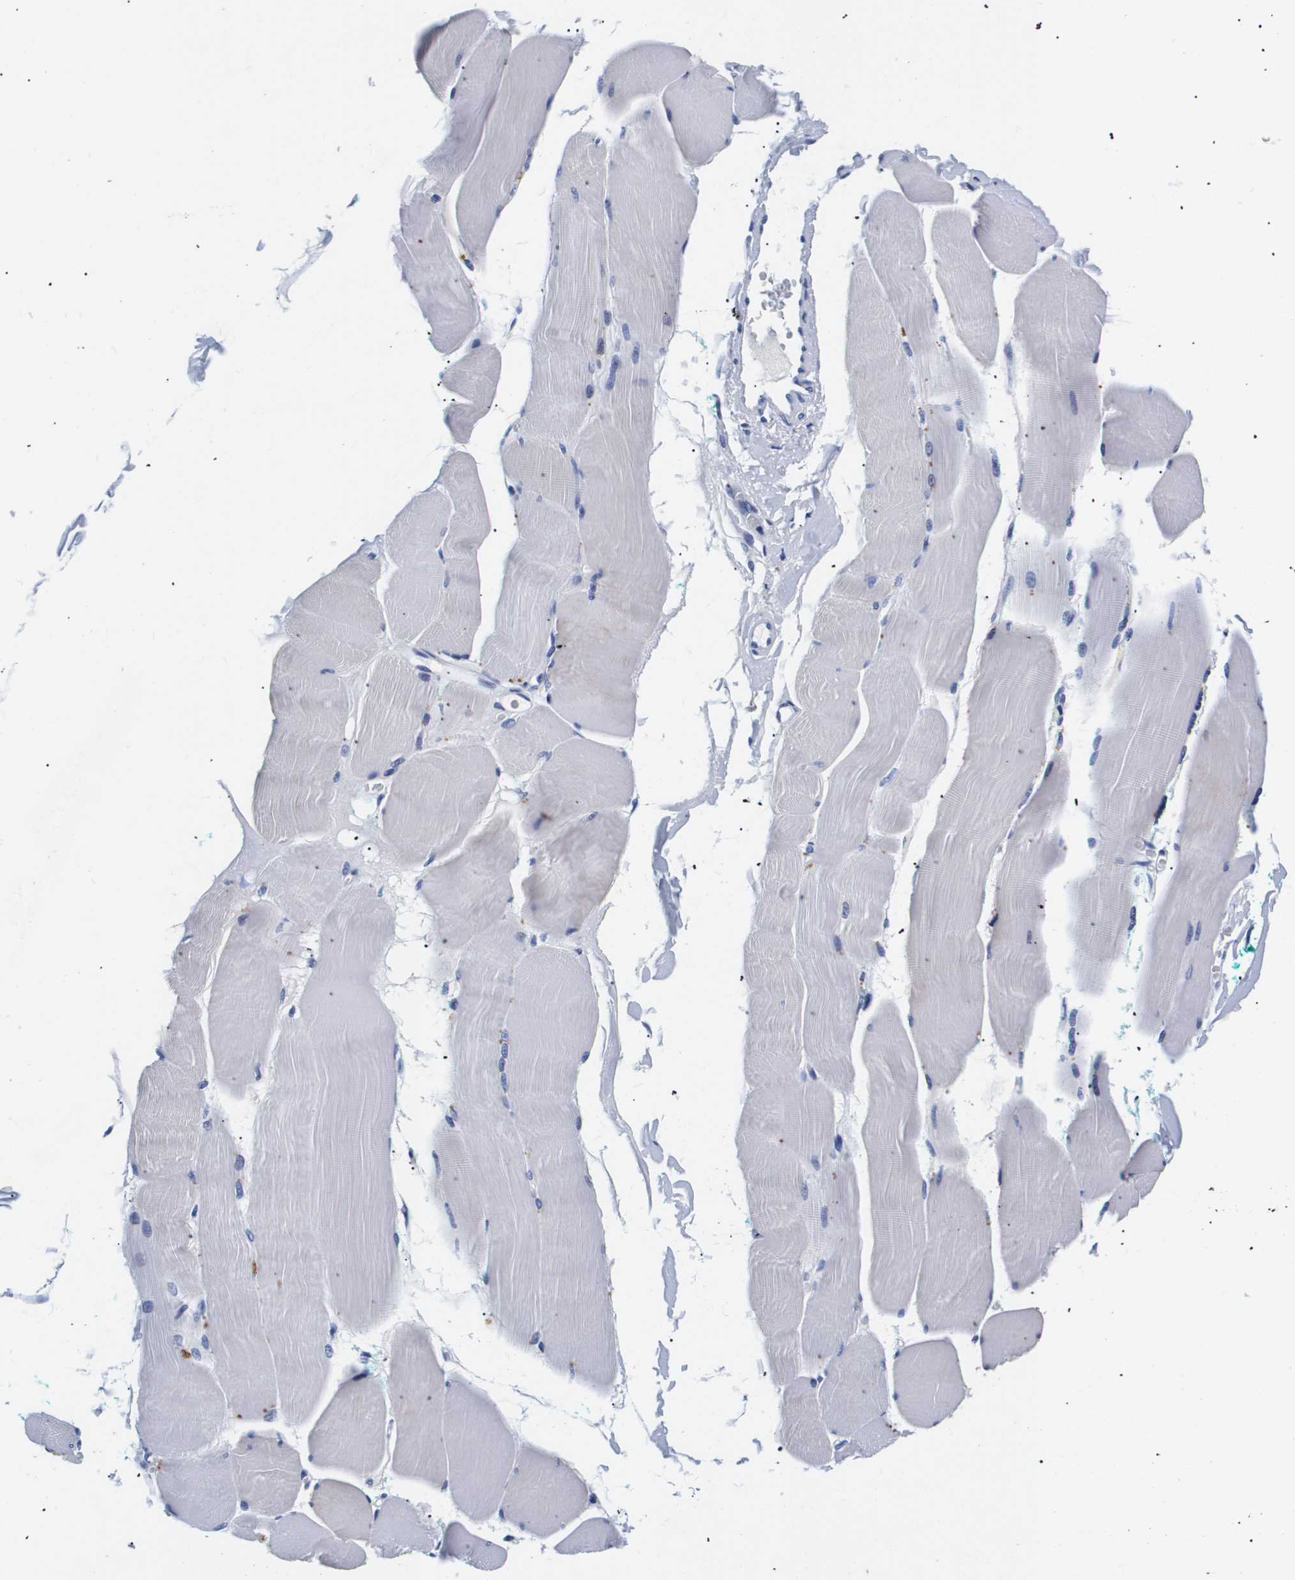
{"staining": {"intensity": "negative", "quantity": "none", "location": "none"}, "tissue": "skeletal muscle", "cell_type": "Myocytes", "image_type": "normal", "snomed": [{"axis": "morphology", "description": "Normal tissue, NOS"}, {"axis": "morphology", "description": "Squamous cell carcinoma, NOS"}, {"axis": "topography", "description": "Skeletal muscle"}], "caption": "DAB immunohistochemical staining of unremarkable skeletal muscle demonstrates no significant expression in myocytes.", "gene": "ATP6V0A4", "patient": {"sex": "male", "age": 51}}